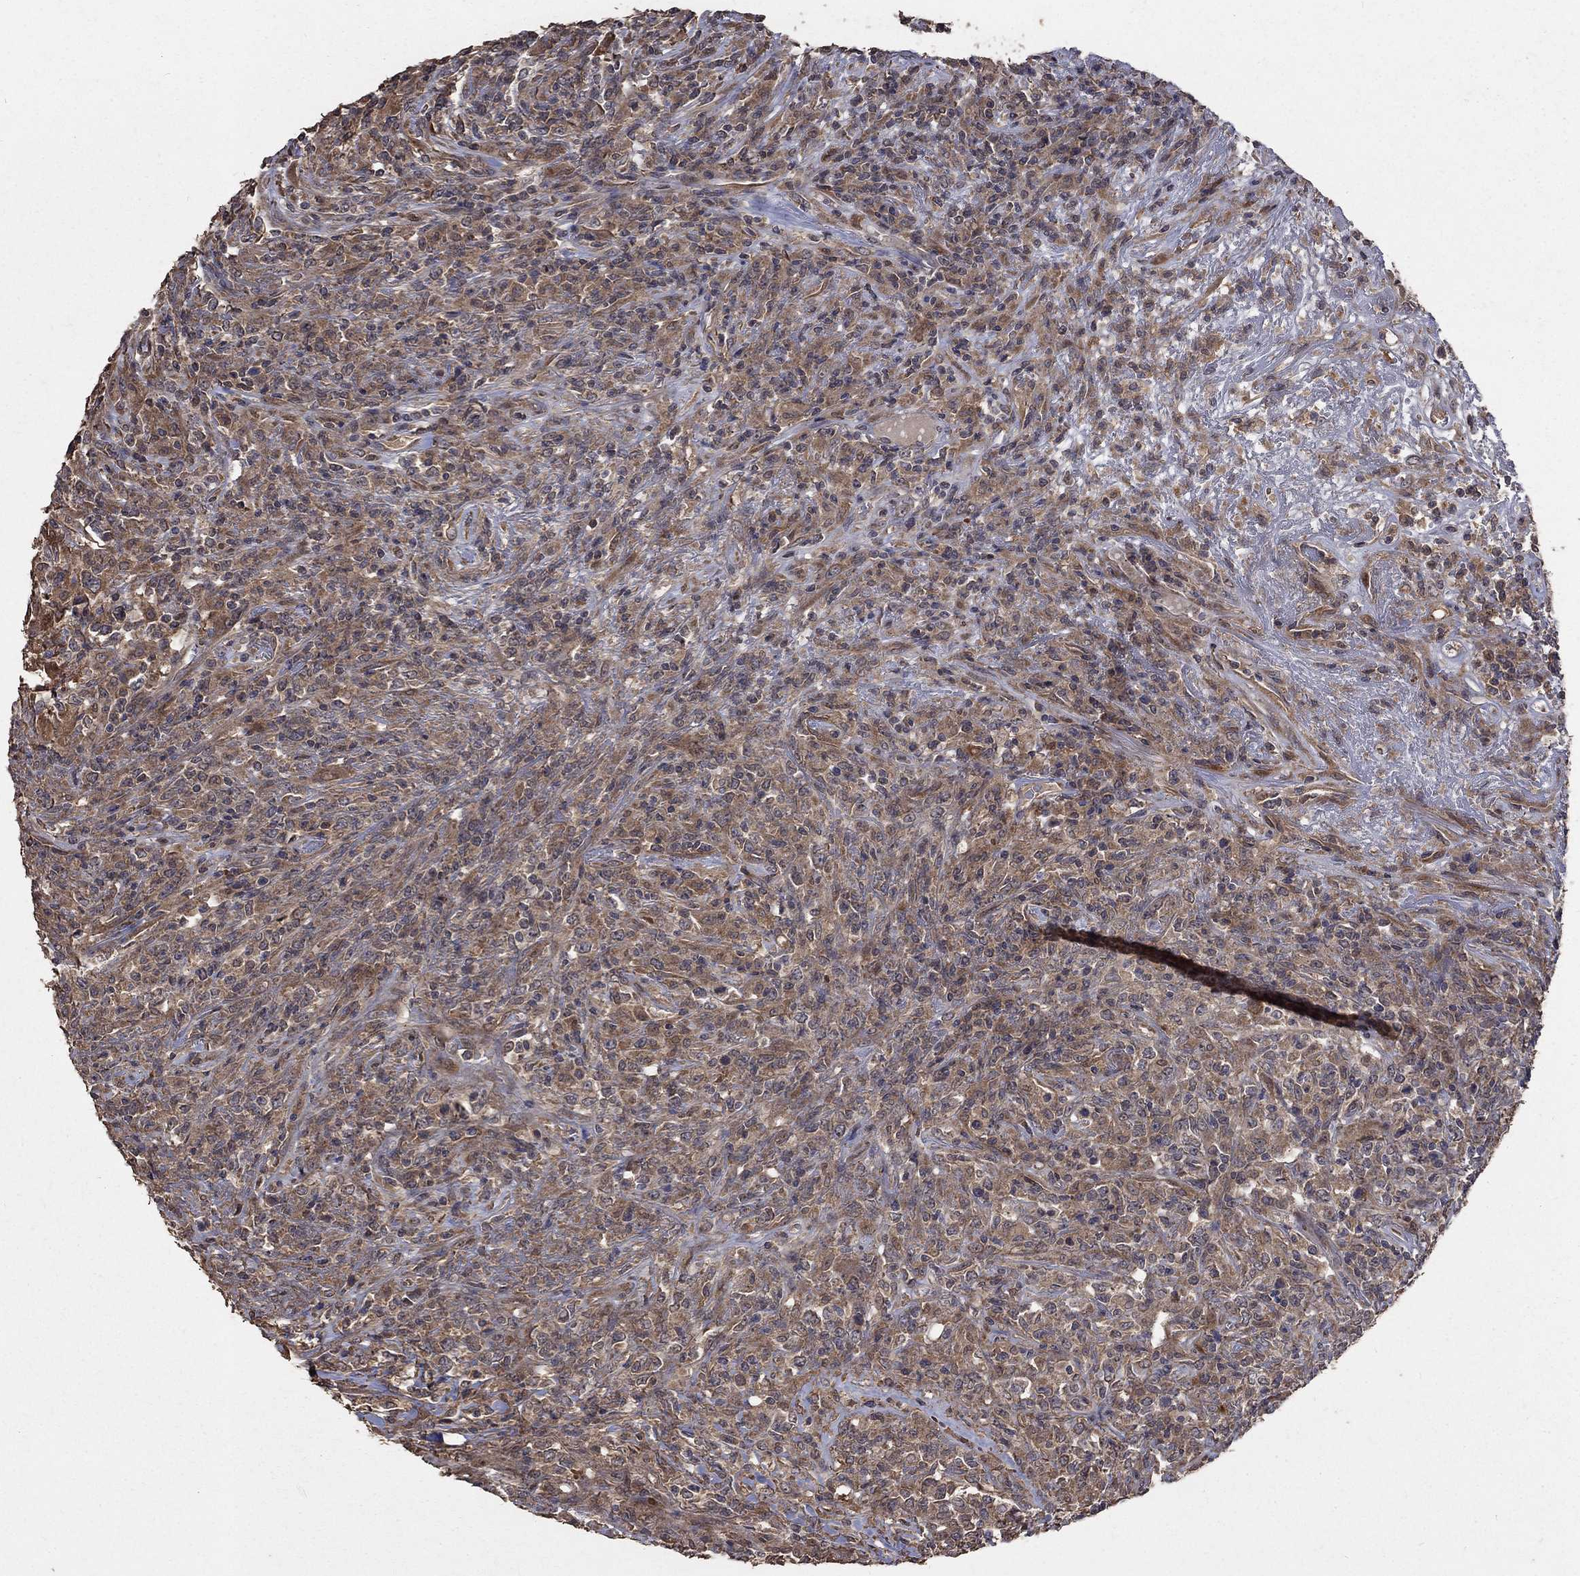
{"staining": {"intensity": "moderate", "quantity": ">75%", "location": "cytoplasmic/membranous"}, "tissue": "lymphoma", "cell_type": "Tumor cells", "image_type": "cancer", "snomed": [{"axis": "morphology", "description": "Malignant lymphoma, non-Hodgkin's type, High grade"}, {"axis": "topography", "description": "Lung"}], "caption": "The histopathology image exhibits a brown stain indicating the presence of a protein in the cytoplasmic/membranous of tumor cells in high-grade malignant lymphoma, non-Hodgkin's type. (DAB (3,3'-diaminobenzidine) = brown stain, brightfield microscopy at high magnification).", "gene": "C17orf75", "patient": {"sex": "male", "age": 79}}